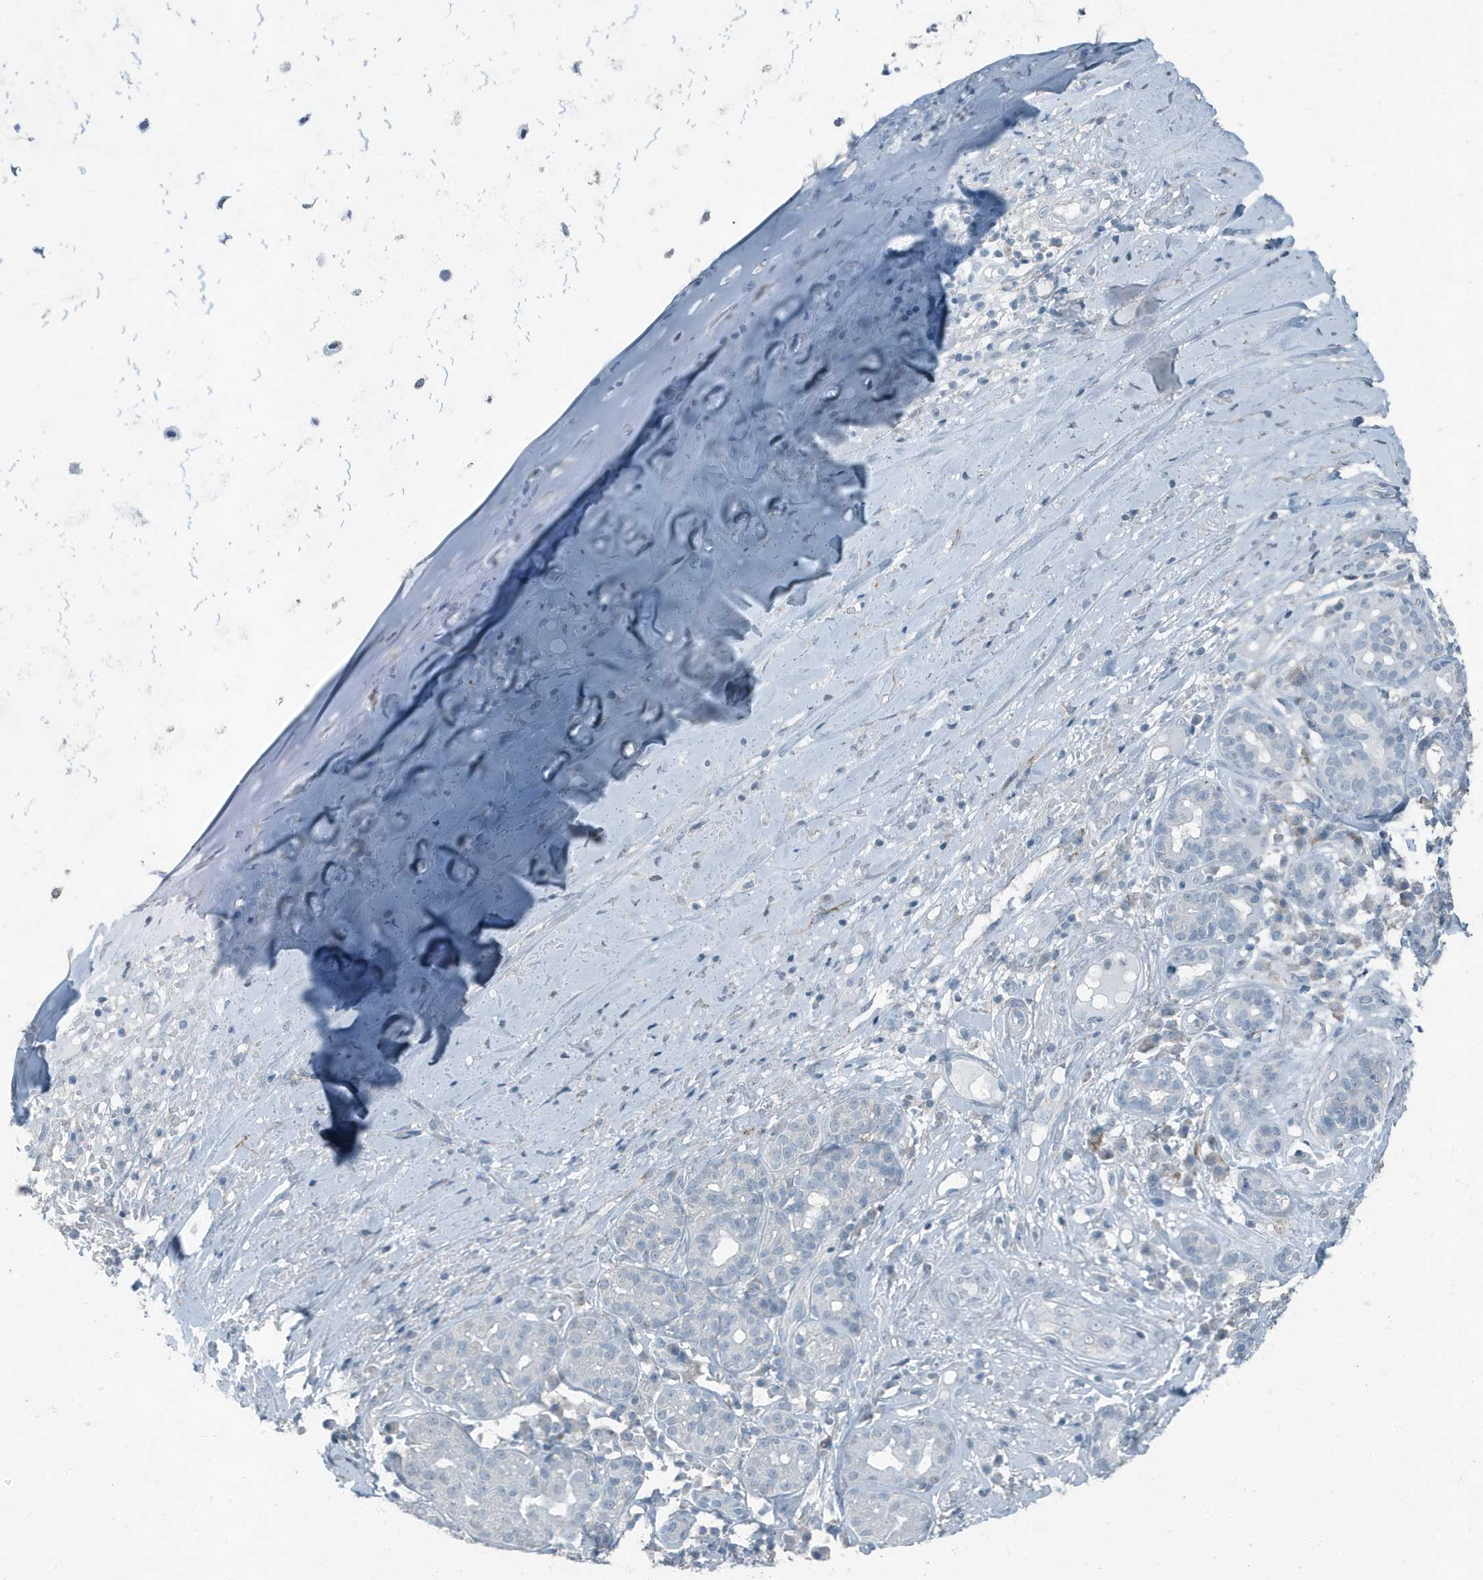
{"staining": {"intensity": "negative", "quantity": "none", "location": "none"}, "tissue": "adipose tissue", "cell_type": "Adipocytes", "image_type": "normal", "snomed": [{"axis": "morphology", "description": "Normal tissue, NOS"}, {"axis": "morphology", "description": "Basal cell carcinoma"}, {"axis": "topography", "description": "Cartilage tissue"}, {"axis": "topography", "description": "Nasopharynx"}, {"axis": "topography", "description": "Oral tissue"}], "caption": "This is an IHC micrograph of benign adipose tissue. There is no positivity in adipocytes.", "gene": "FAM162A", "patient": {"sex": "female", "age": 77}}